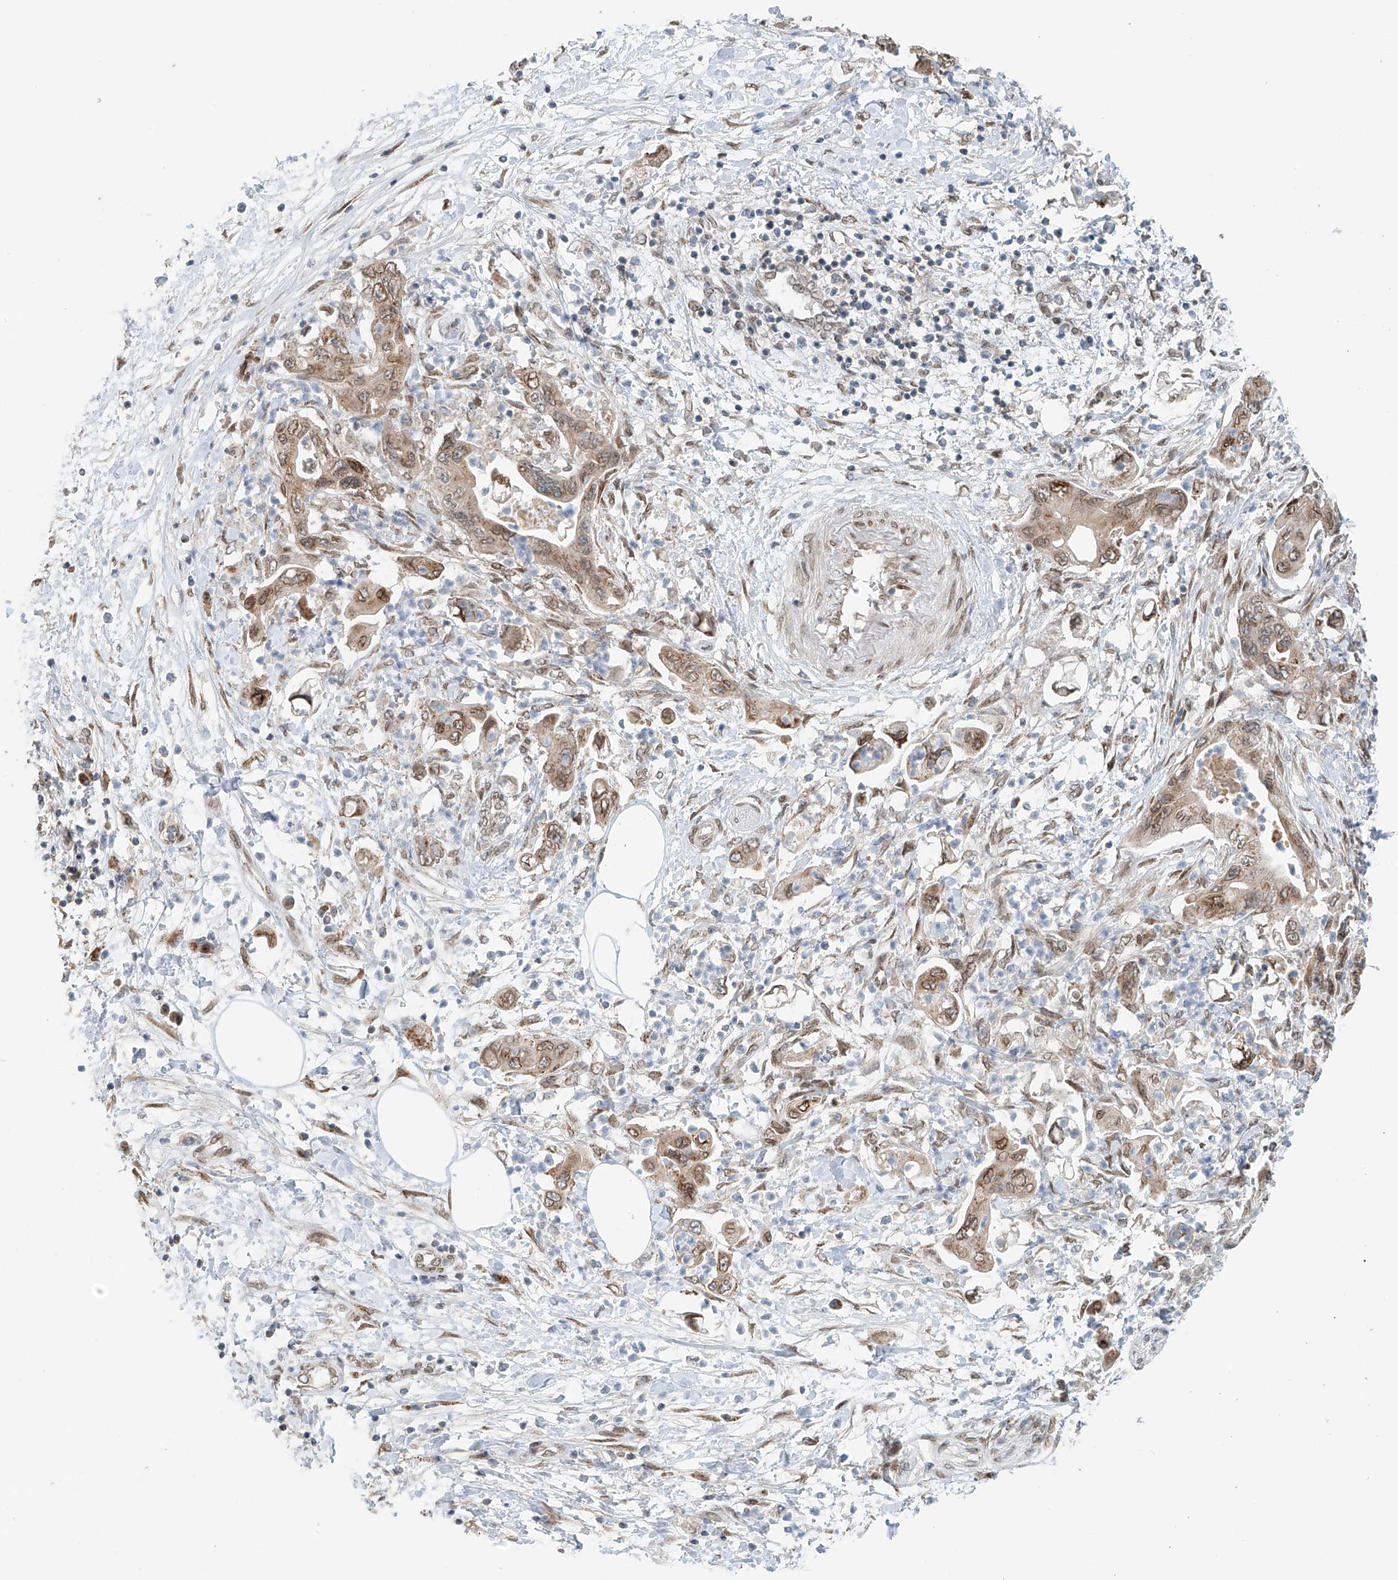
{"staining": {"intensity": "weak", "quantity": ">75%", "location": "cytoplasmic/membranous,nuclear"}, "tissue": "pancreatic cancer", "cell_type": "Tumor cells", "image_type": "cancer", "snomed": [{"axis": "morphology", "description": "Adenocarcinoma, NOS"}, {"axis": "topography", "description": "Pancreas"}], "caption": "Adenocarcinoma (pancreatic) stained with a brown dye reveals weak cytoplasmic/membranous and nuclear positive expression in about >75% of tumor cells.", "gene": "STARD9", "patient": {"sex": "female", "age": 73}}